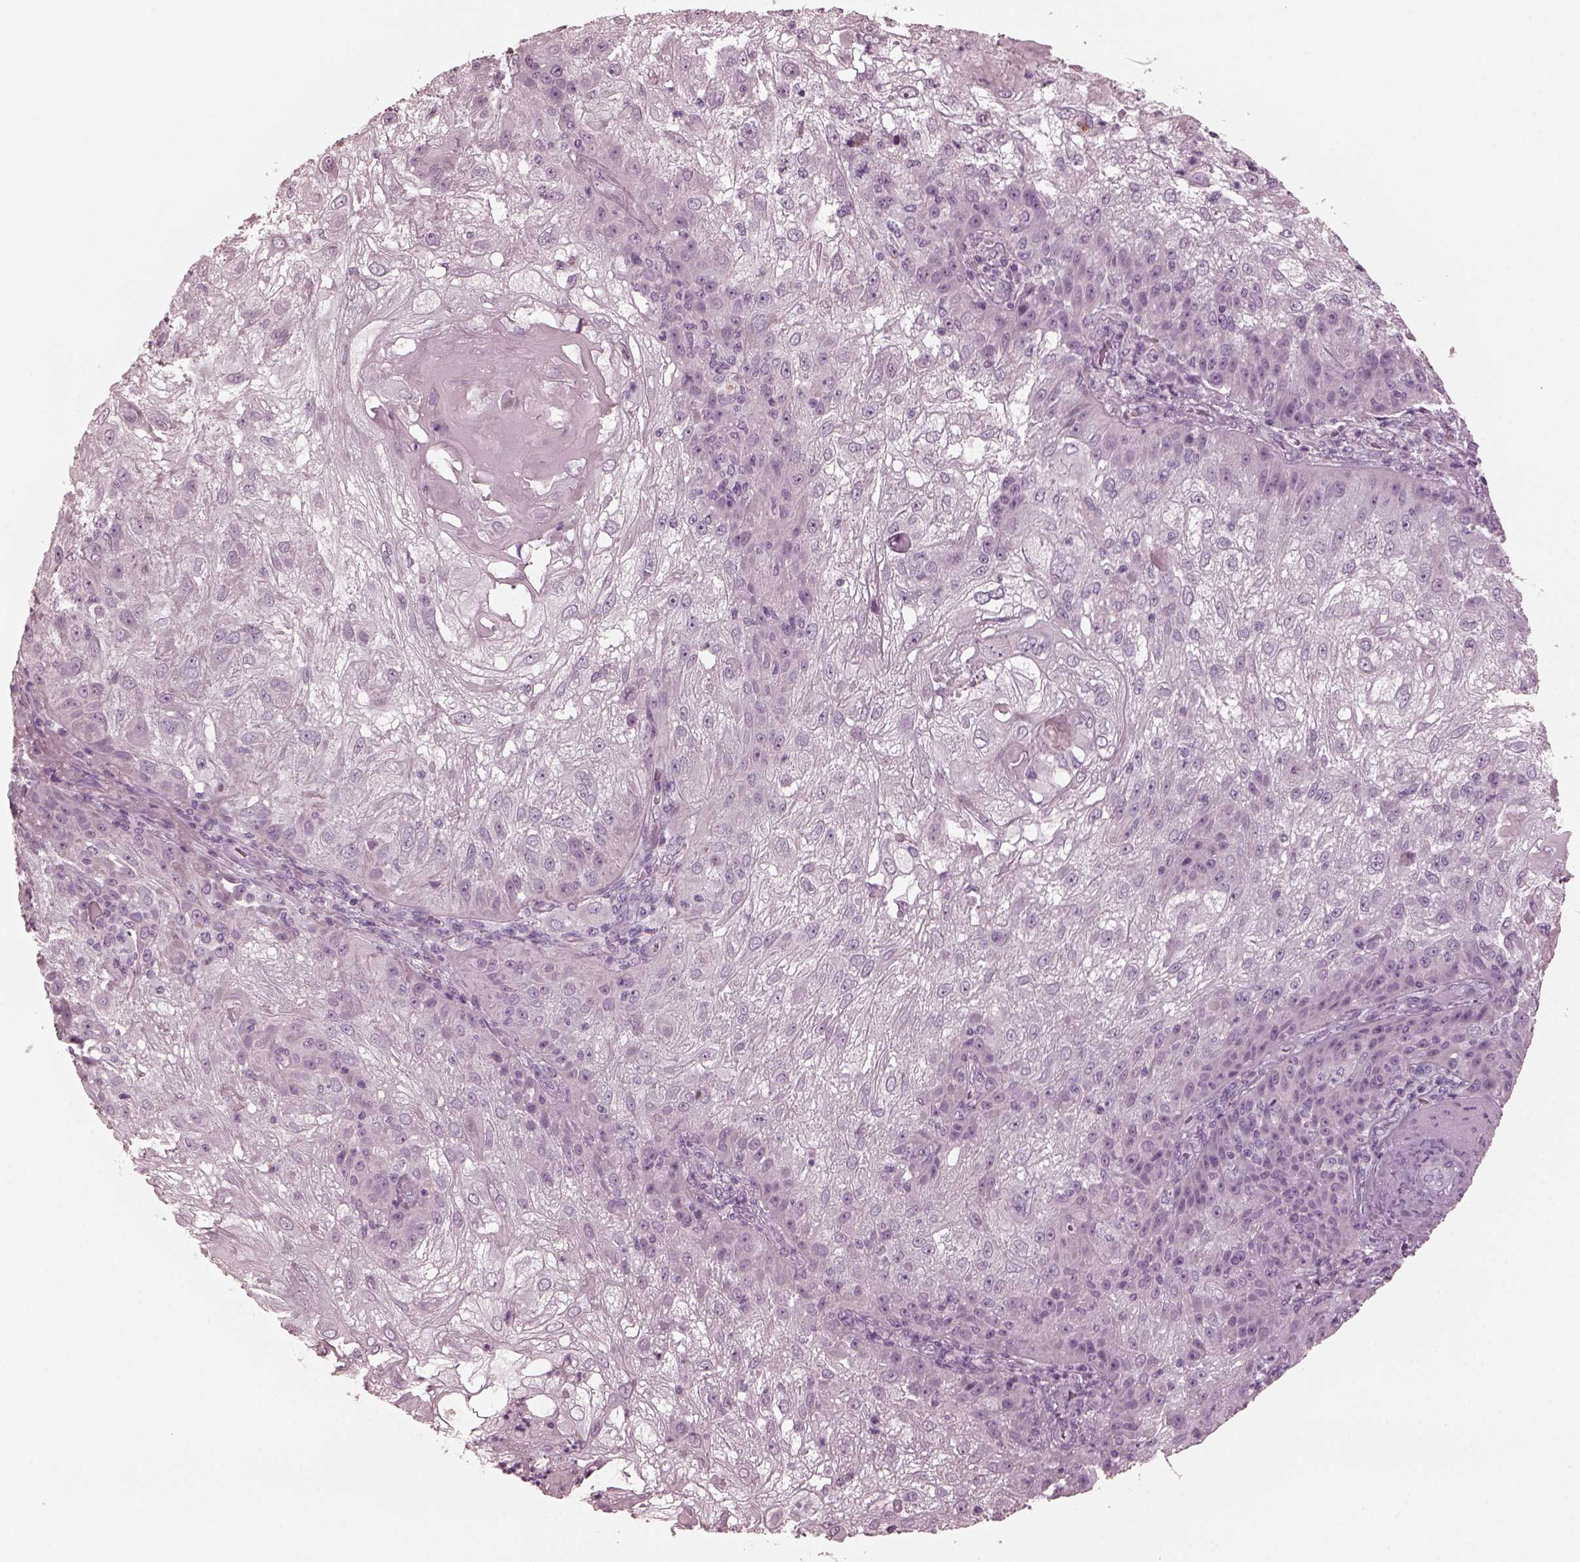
{"staining": {"intensity": "negative", "quantity": "none", "location": "none"}, "tissue": "skin cancer", "cell_type": "Tumor cells", "image_type": "cancer", "snomed": [{"axis": "morphology", "description": "Normal tissue, NOS"}, {"axis": "morphology", "description": "Squamous cell carcinoma, NOS"}, {"axis": "topography", "description": "Skin"}], "caption": "IHC histopathology image of human skin squamous cell carcinoma stained for a protein (brown), which reveals no expression in tumor cells.", "gene": "GRM6", "patient": {"sex": "female", "age": 83}}